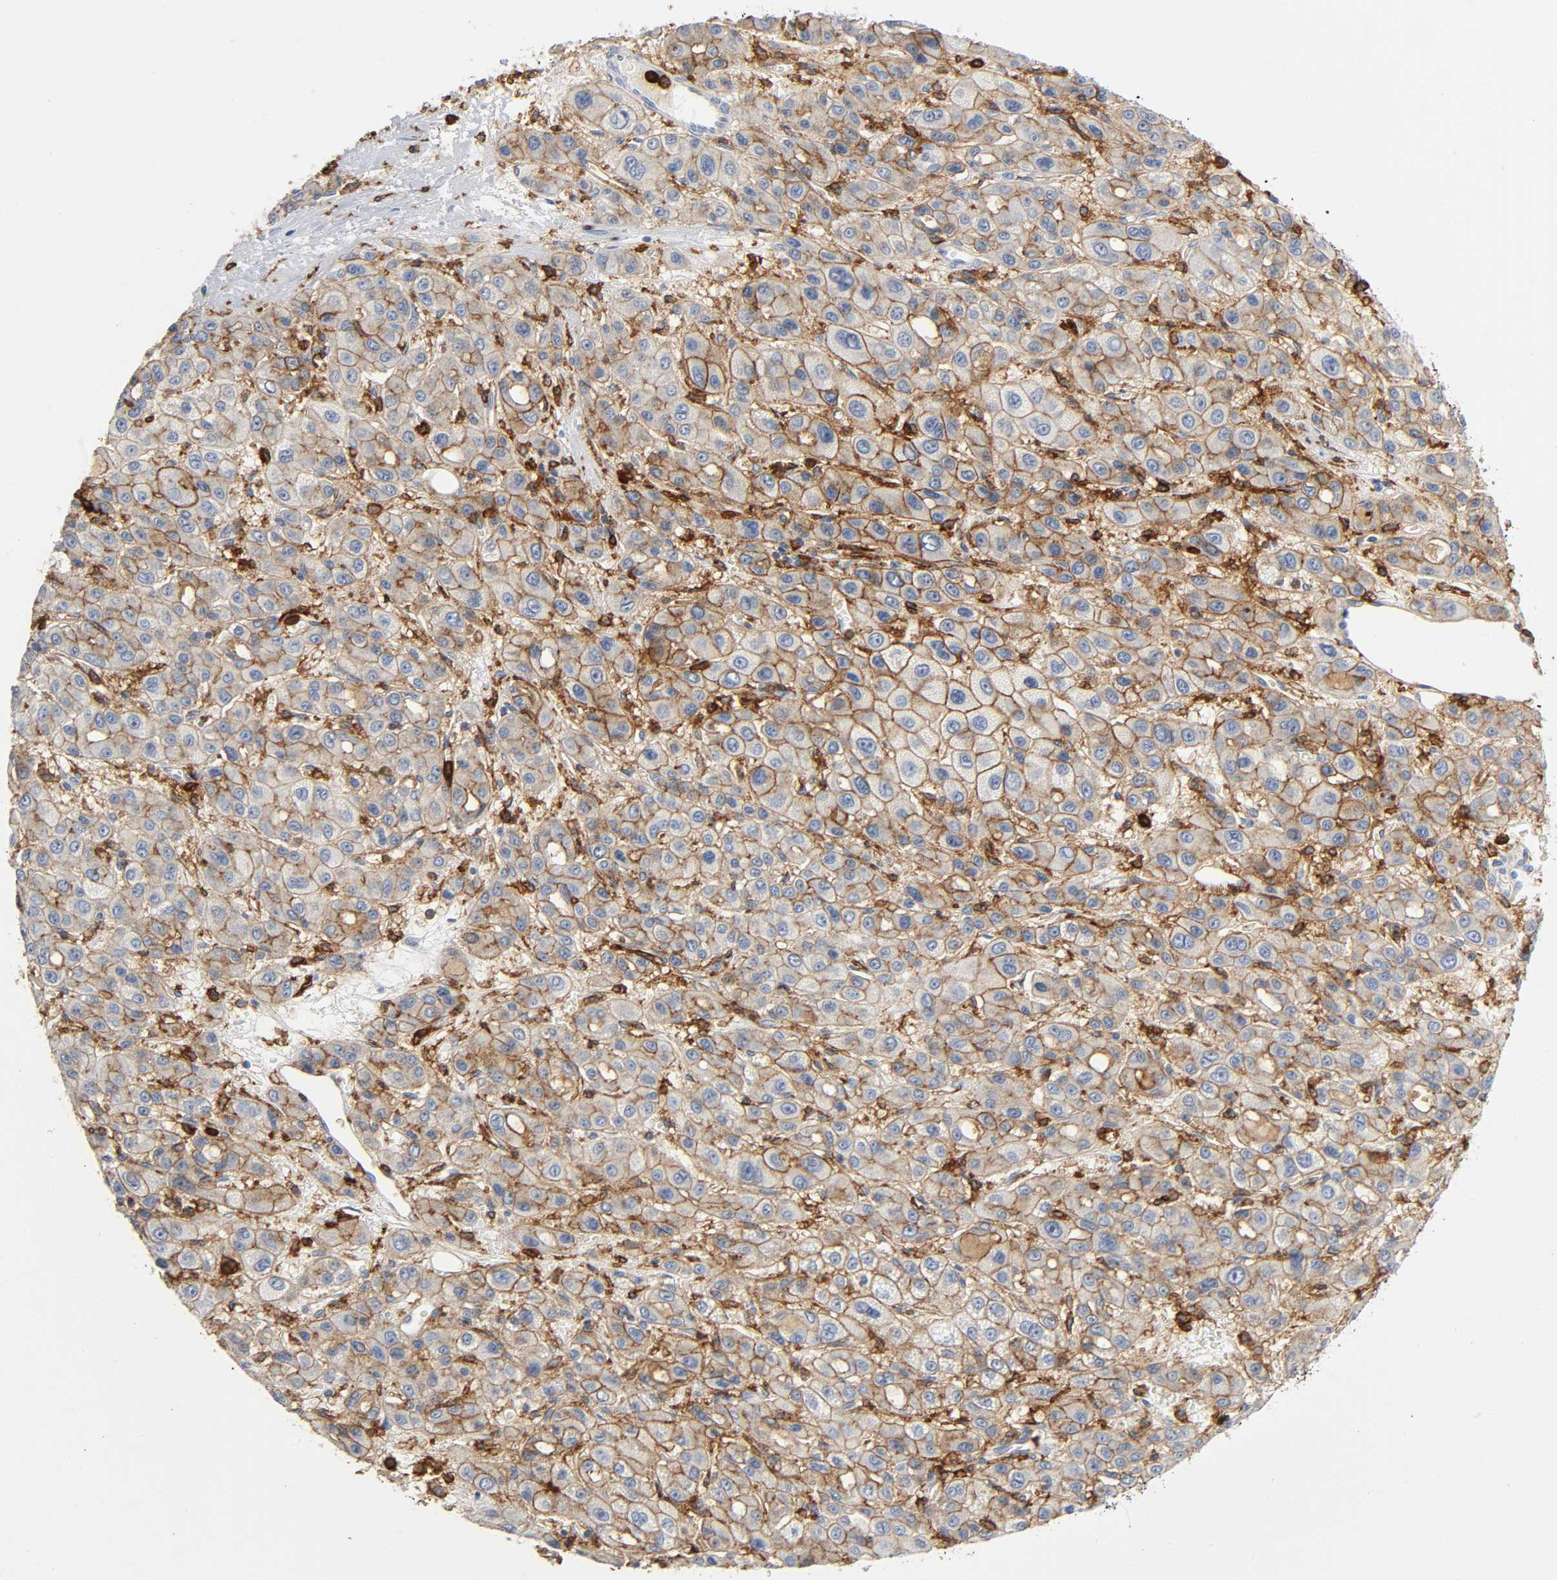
{"staining": {"intensity": "moderate", "quantity": "<25%", "location": "cytoplasmic/membranous"}, "tissue": "liver cancer", "cell_type": "Tumor cells", "image_type": "cancer", "snomed": [{"axis": "morphology", "description": "Carcinoma, Hepatocellular, NOS"}, {"axis": "topography", "description": "Liver"}], "caption": "A low amount of moderate cytoplasmic/membranous staining is present in about <25% of tumor cells in liver cancer tissue.", "gene": "LYN", "patient": {"sex": "male", "age": 55}}